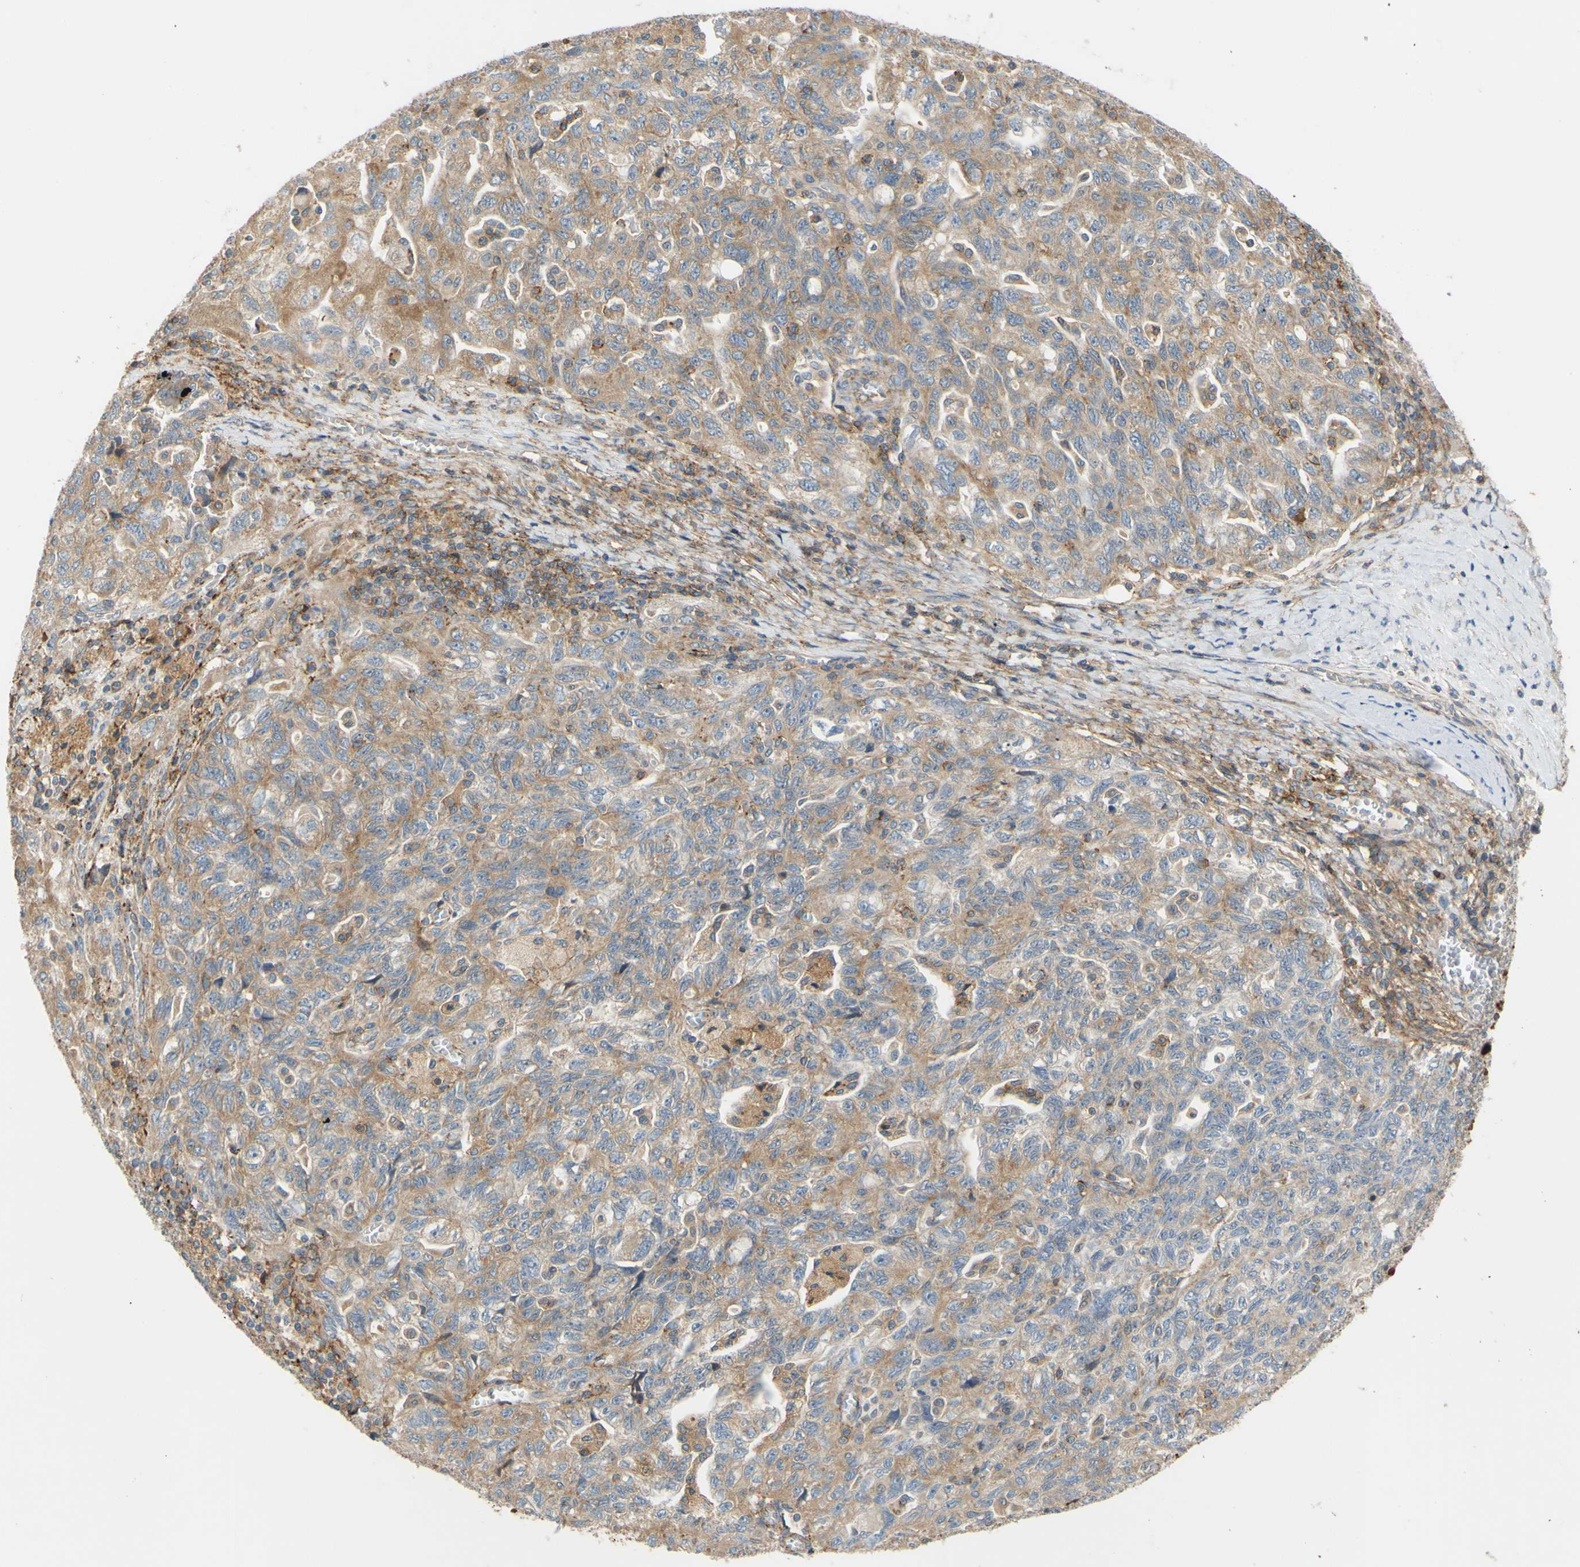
{"staining": {"intensity": "weak", "quantity": ">75%", "location": "cytoplasmic/membranous"}, "tissue": "ovarian cancer", "cell_type": "Tumor cells", "image_type": "cancer", "snomed": [{"axis": "morphology", "description": "Carcinoma, NOS"}, {"axis": "morphology", "description": "Cystadenocarcinoma, serous, NOS"}, {"axis": "topography", "description": "Ovary"}], "caption": "Ovarian serous cystadenocarcinoma was stained to show a protein in brown. There is low levels of weak cytoplasmic/membranous expression in about >75% of tumor cells. The staining is performed using DAB brown chromogen to label protein expression. The nuclei are counter-stained blue using hematoxylin.", "gene": "POR", "patient": {"sex": "female", "age": 69}}